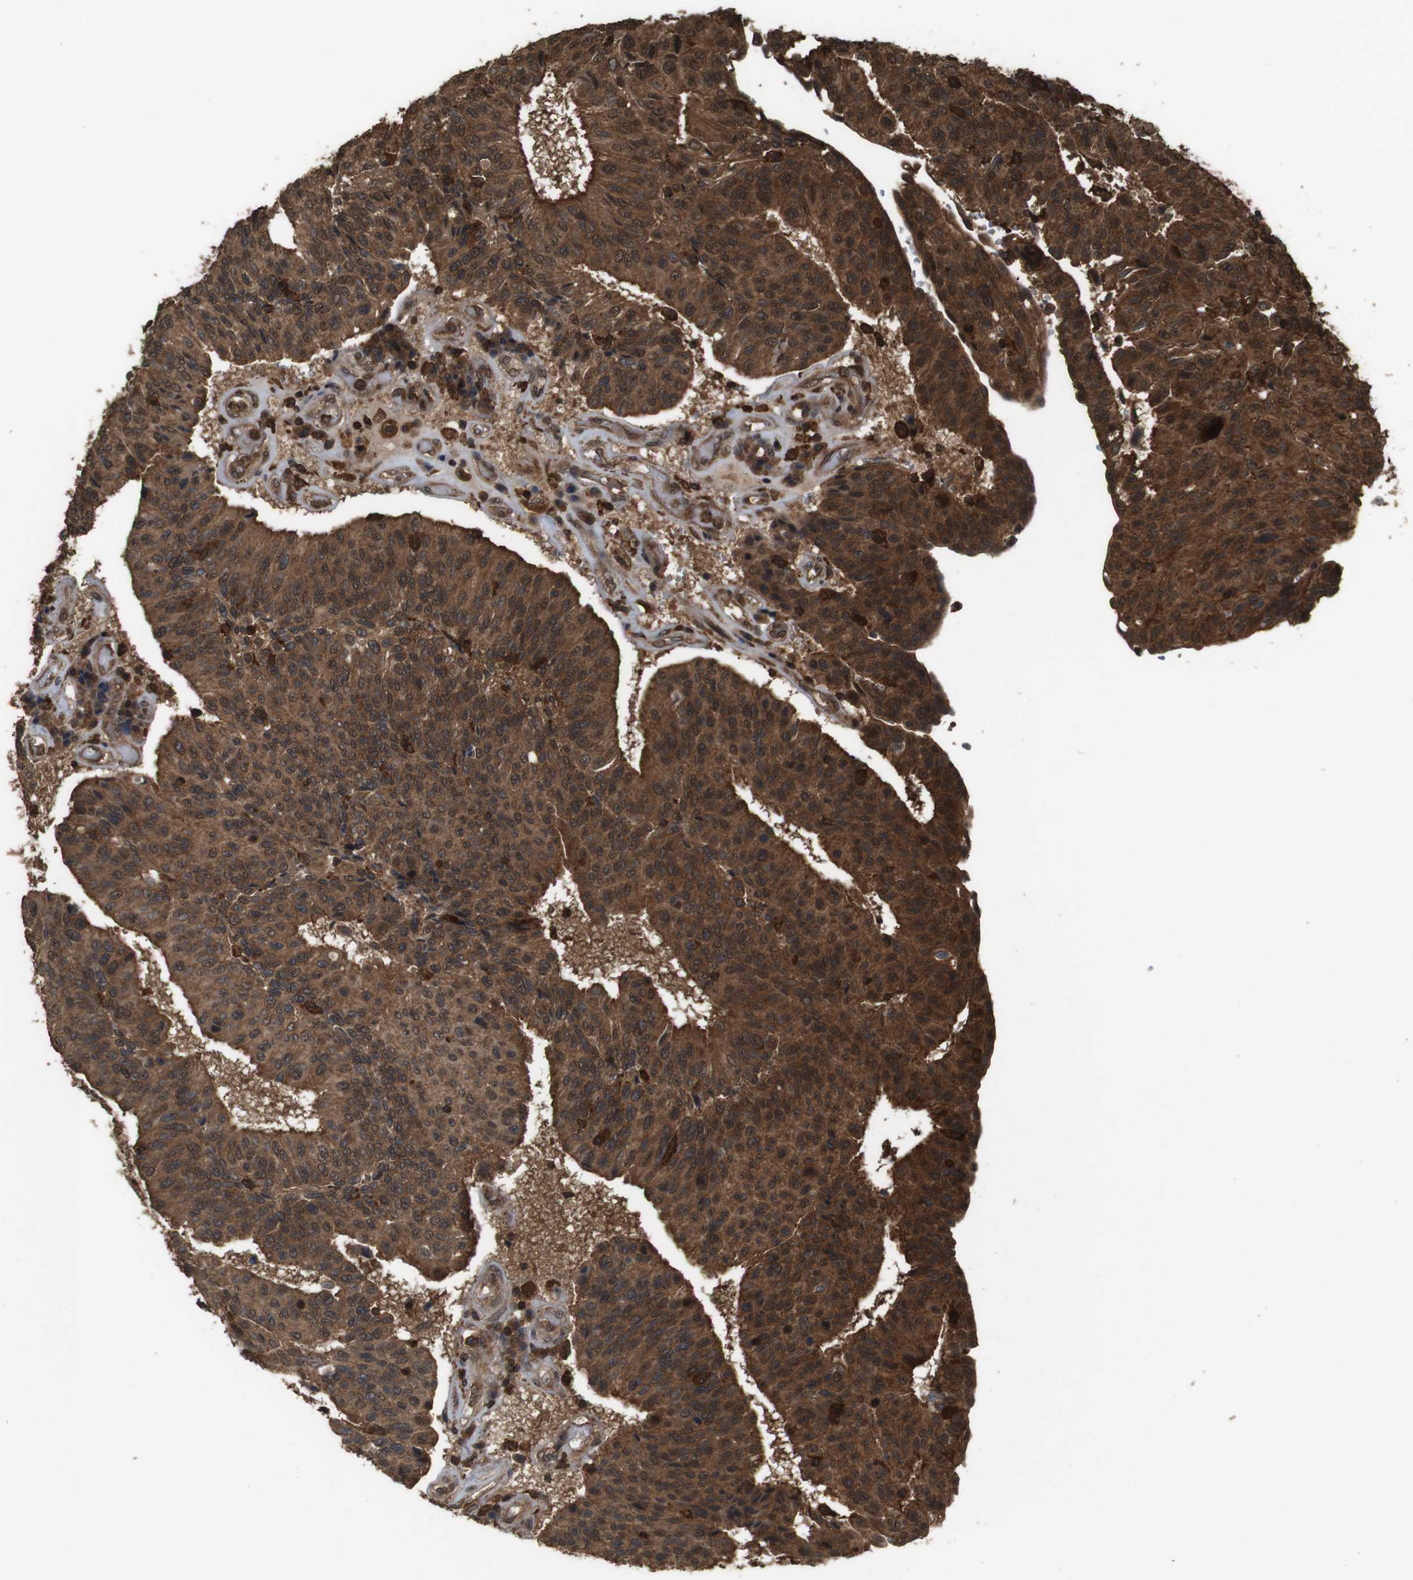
{"staining": {"intensity": "strong", "quantity": ">75%", "location": "cytoplasmic/membranous"}, "tissue": "urothelial cancer", "cell_type": "Tumor cells", "image_type": "cancer", "snomed": [{"axis": "morphology", "description": "Urothelial carcinoma, High grade"}, {"axis": "topography", "description": "Urinary bladder"}], "caption": "High-grade urothelial carcinoma tissue shows strong cytoplasmic/membranous staining in approximately >75% of tumor cells", "gene": "BAG4", "patient": {"sex": "male", "age": 66}}